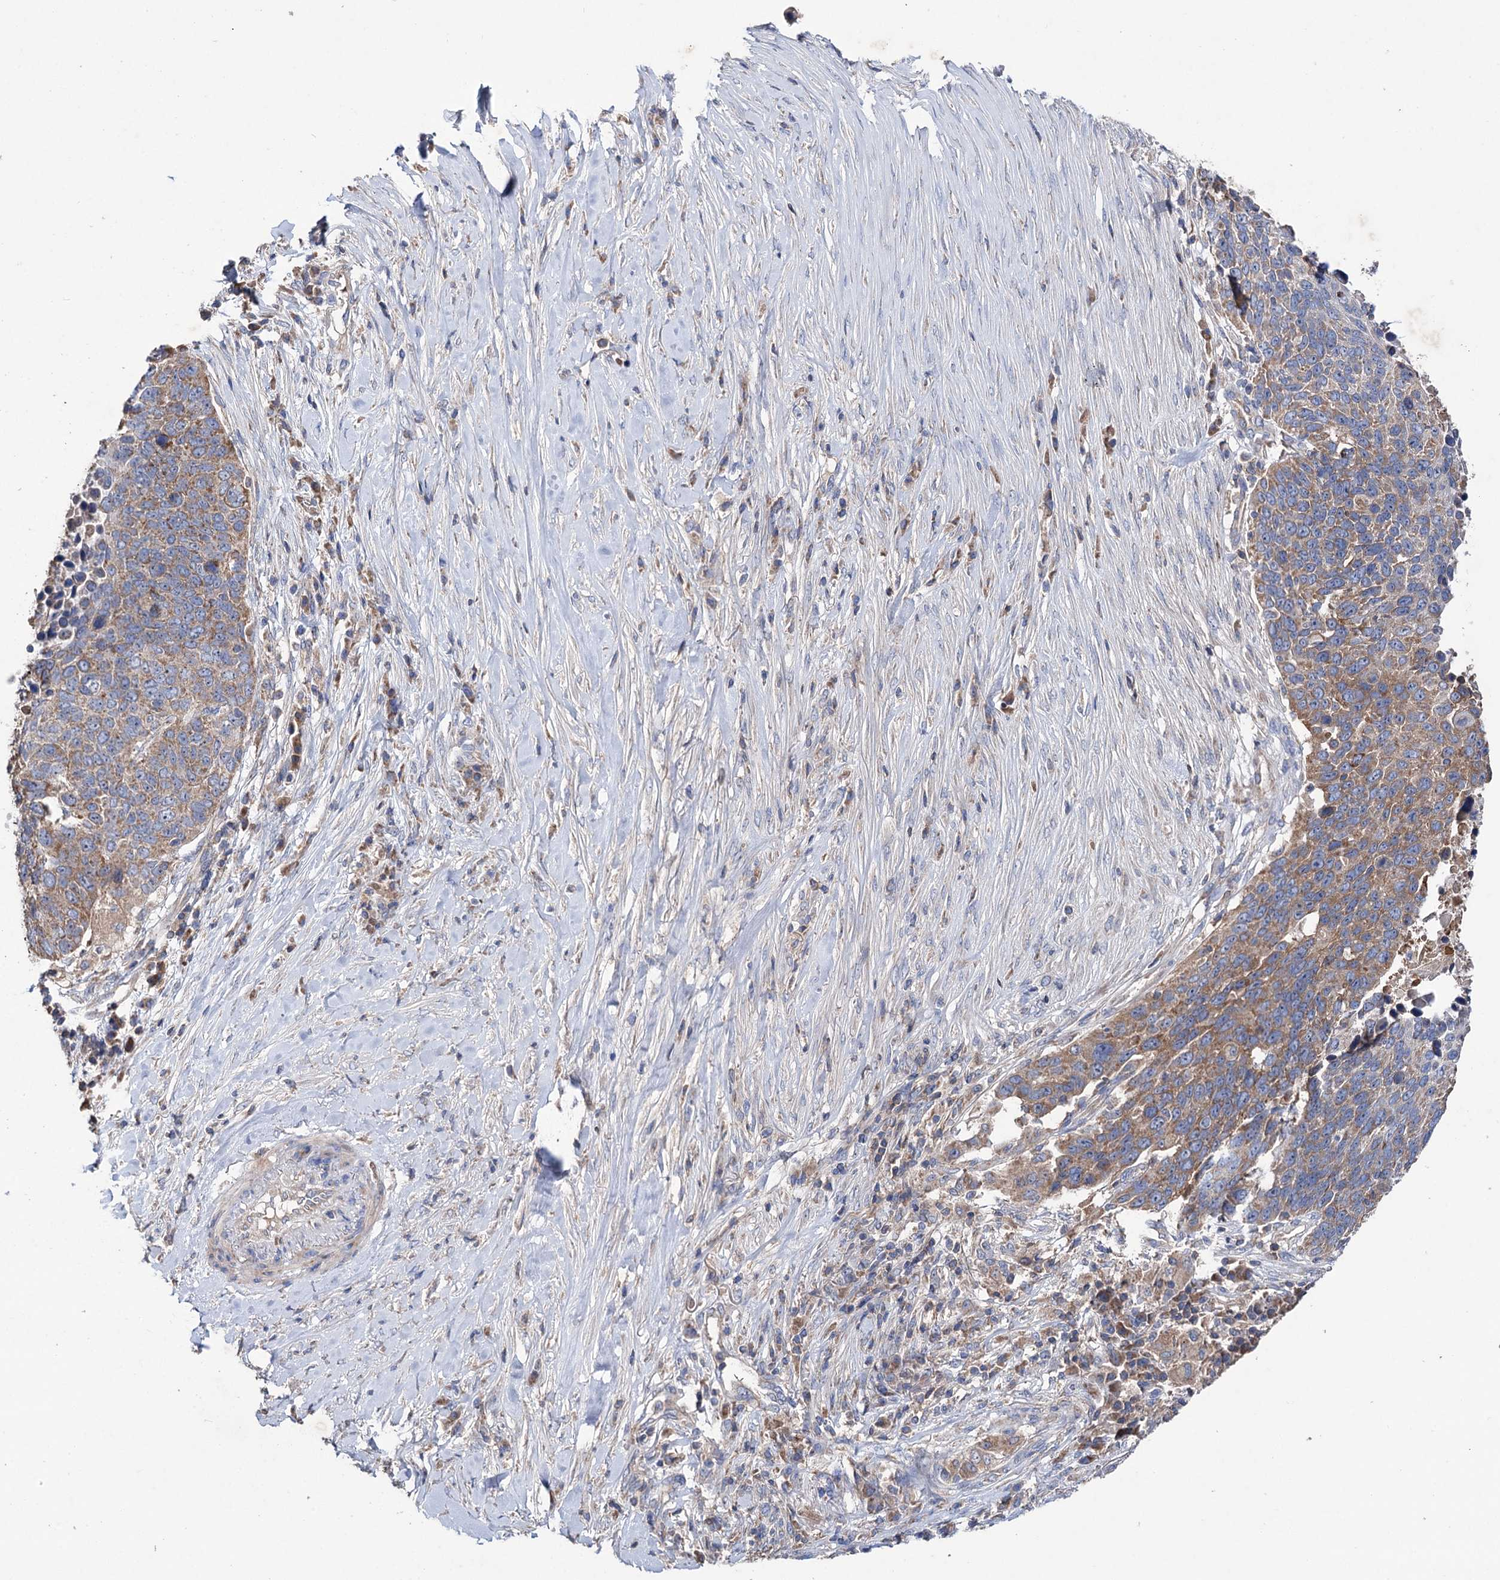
{"staining": {"intensity": "moderate", "quantity": ">75%", "location": "cytoplasmic/membranous"}, "tissue": "lung cancer", "cell_type": "Tumor cells", "image_type": "cancer", "snomed": [{"axis": "morphology", "description": "Normal tissue, NOS"}, {"axis": "morphology", "description": "Squamous cell carcinoma, NOS"}, {"axis": "topography", "description": "Lymph node"}, {"axis": "topography", "description": "Lung"}], "caption": "Human squamous cell carcinoma (lung) stained for a protein (brown) demonstrates moderate cytoplasmic/membranous positive staining in about >75% of tumor cells.", "gene": "CLPB", "patient": {"sex": "male", "age": 66}}